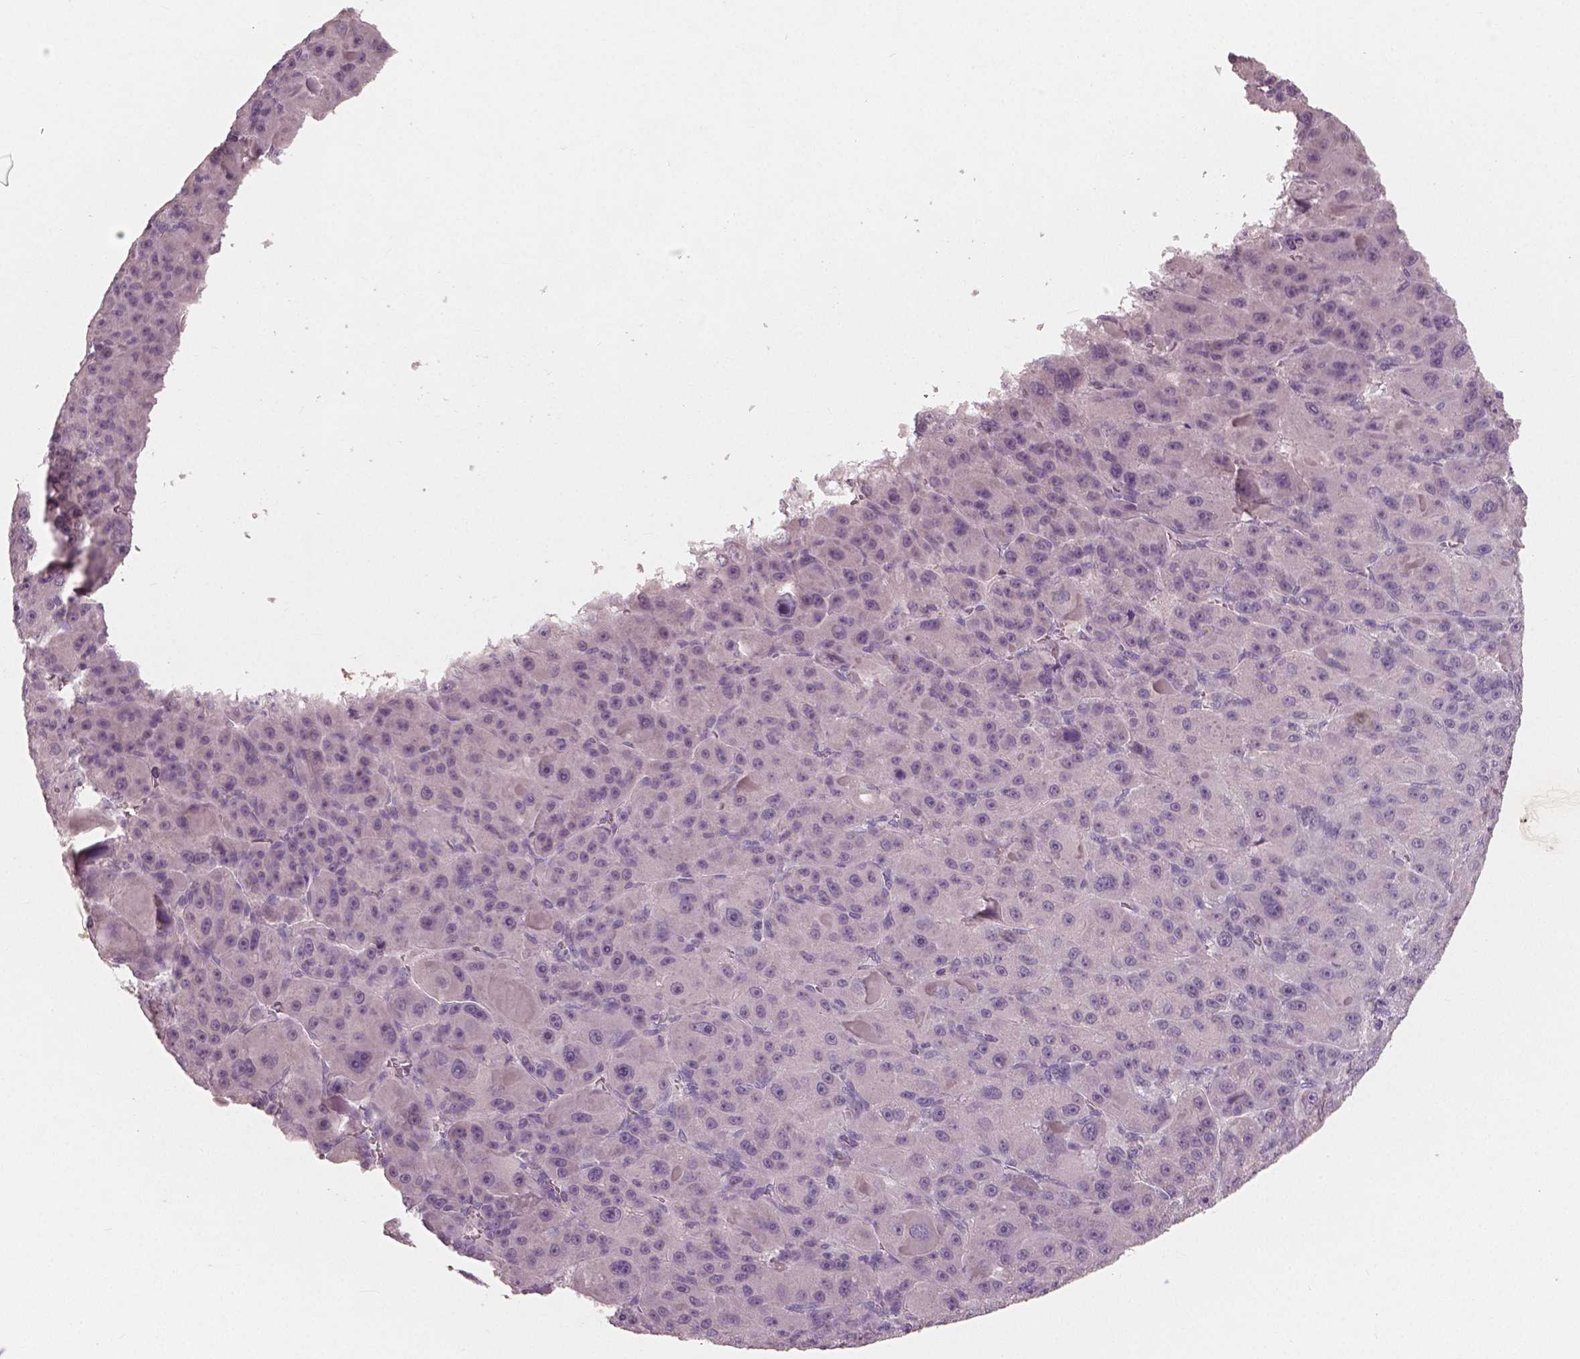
{"staining": {"intensity": "negative", "quantity": "none", "location": "none"}, "tissue": "liver cancer", "cell_type": "Tumor cells", "image_type": "cancer", "snomed": [{"axis": "morphology", "description": "Carcinoma, Hepatocellular, NOS"}, {"axis": "topography", "description": "Liver"}], "caption": "A high-resolution micrograph shows immunohistochemistry (IHC) staining of liver cancer, which demonstrates no significant positivity in tumor cells.", "gene": "RNASE7", "patient": {"sex": "male", "age": 76}}